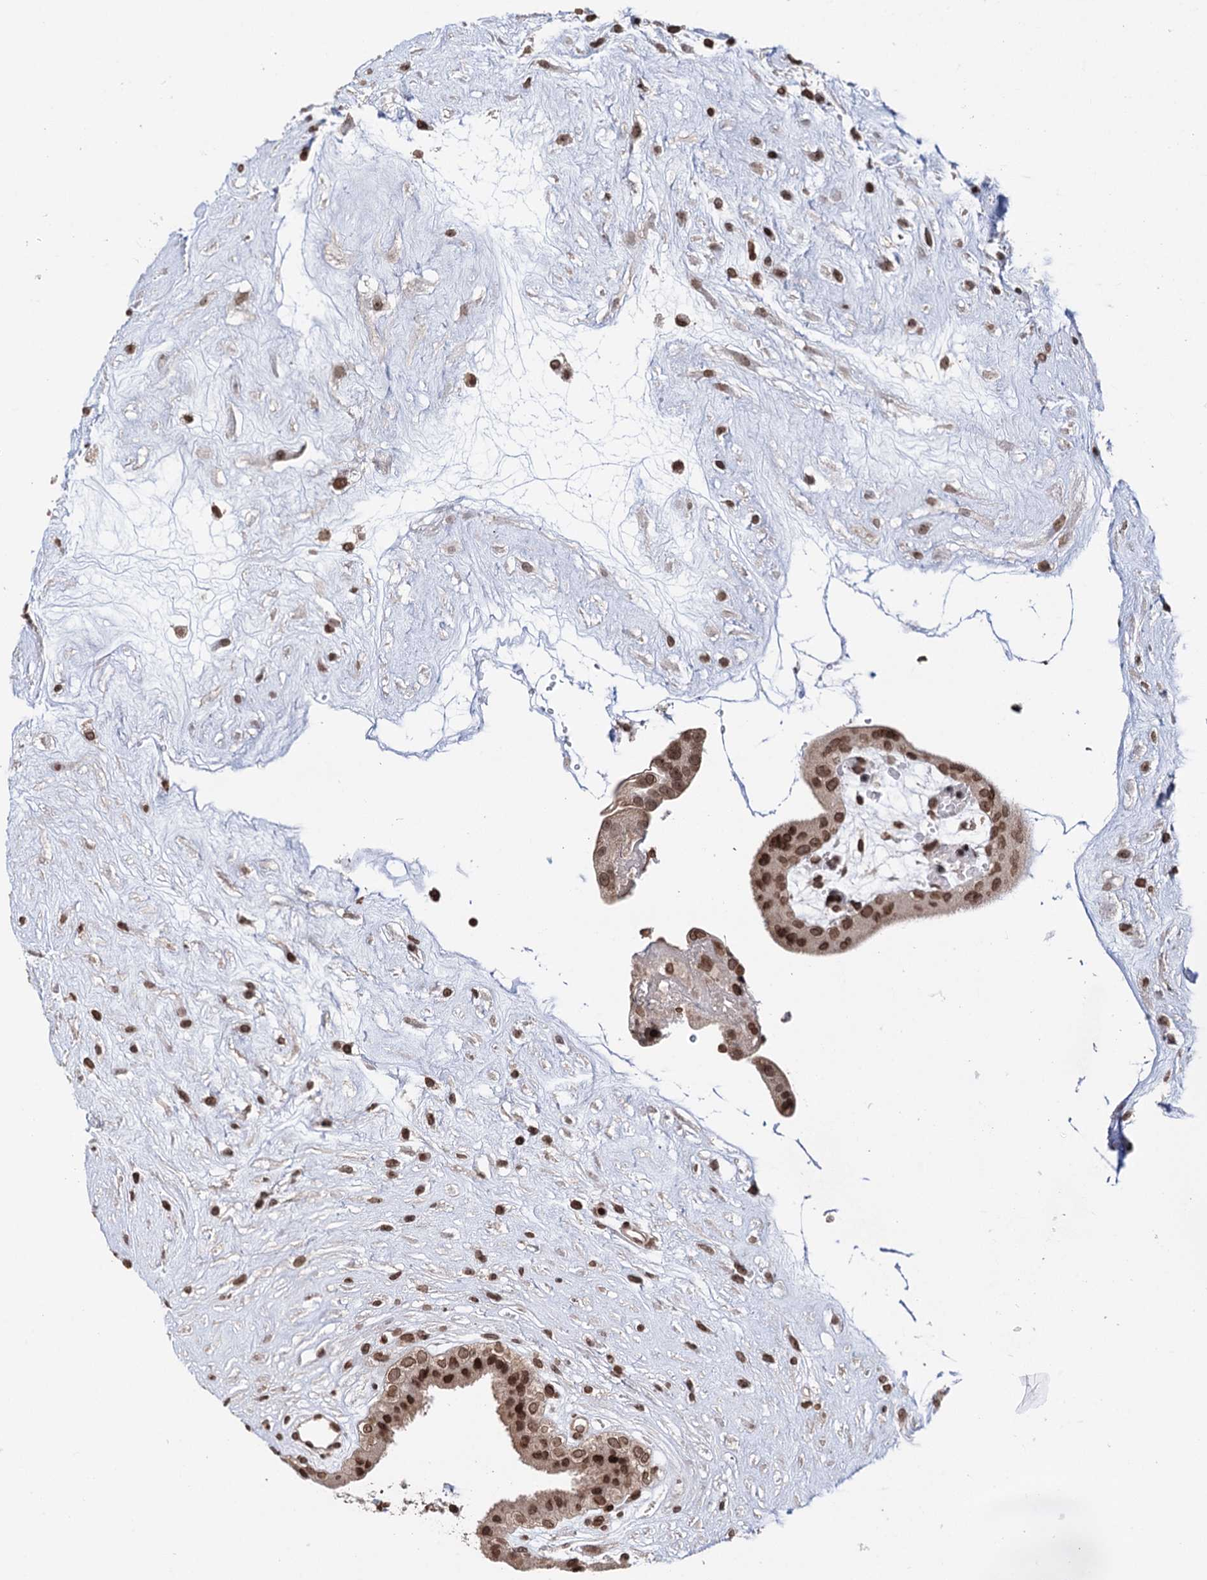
{"staining": {"intensity": "moderate", "quantity": ">75%", "location": "nuclear"}, "tissue": "placenta", "cell_type": "Trophoblastic cells", "image_type": "normal", "snomed": [{"axis": "morphology", "description": "Normal tissue, NOS"}, {"axis": "topography", "description": "Placenta"}], "caption": "Immunohistochemical staining of unremarkable placenta shows >75% levels of moderate nuclear protein expression in about >75% of trophoblastic cells.", "gene": "CCDC77", "patient": {"sex": "female", "age": 18}}